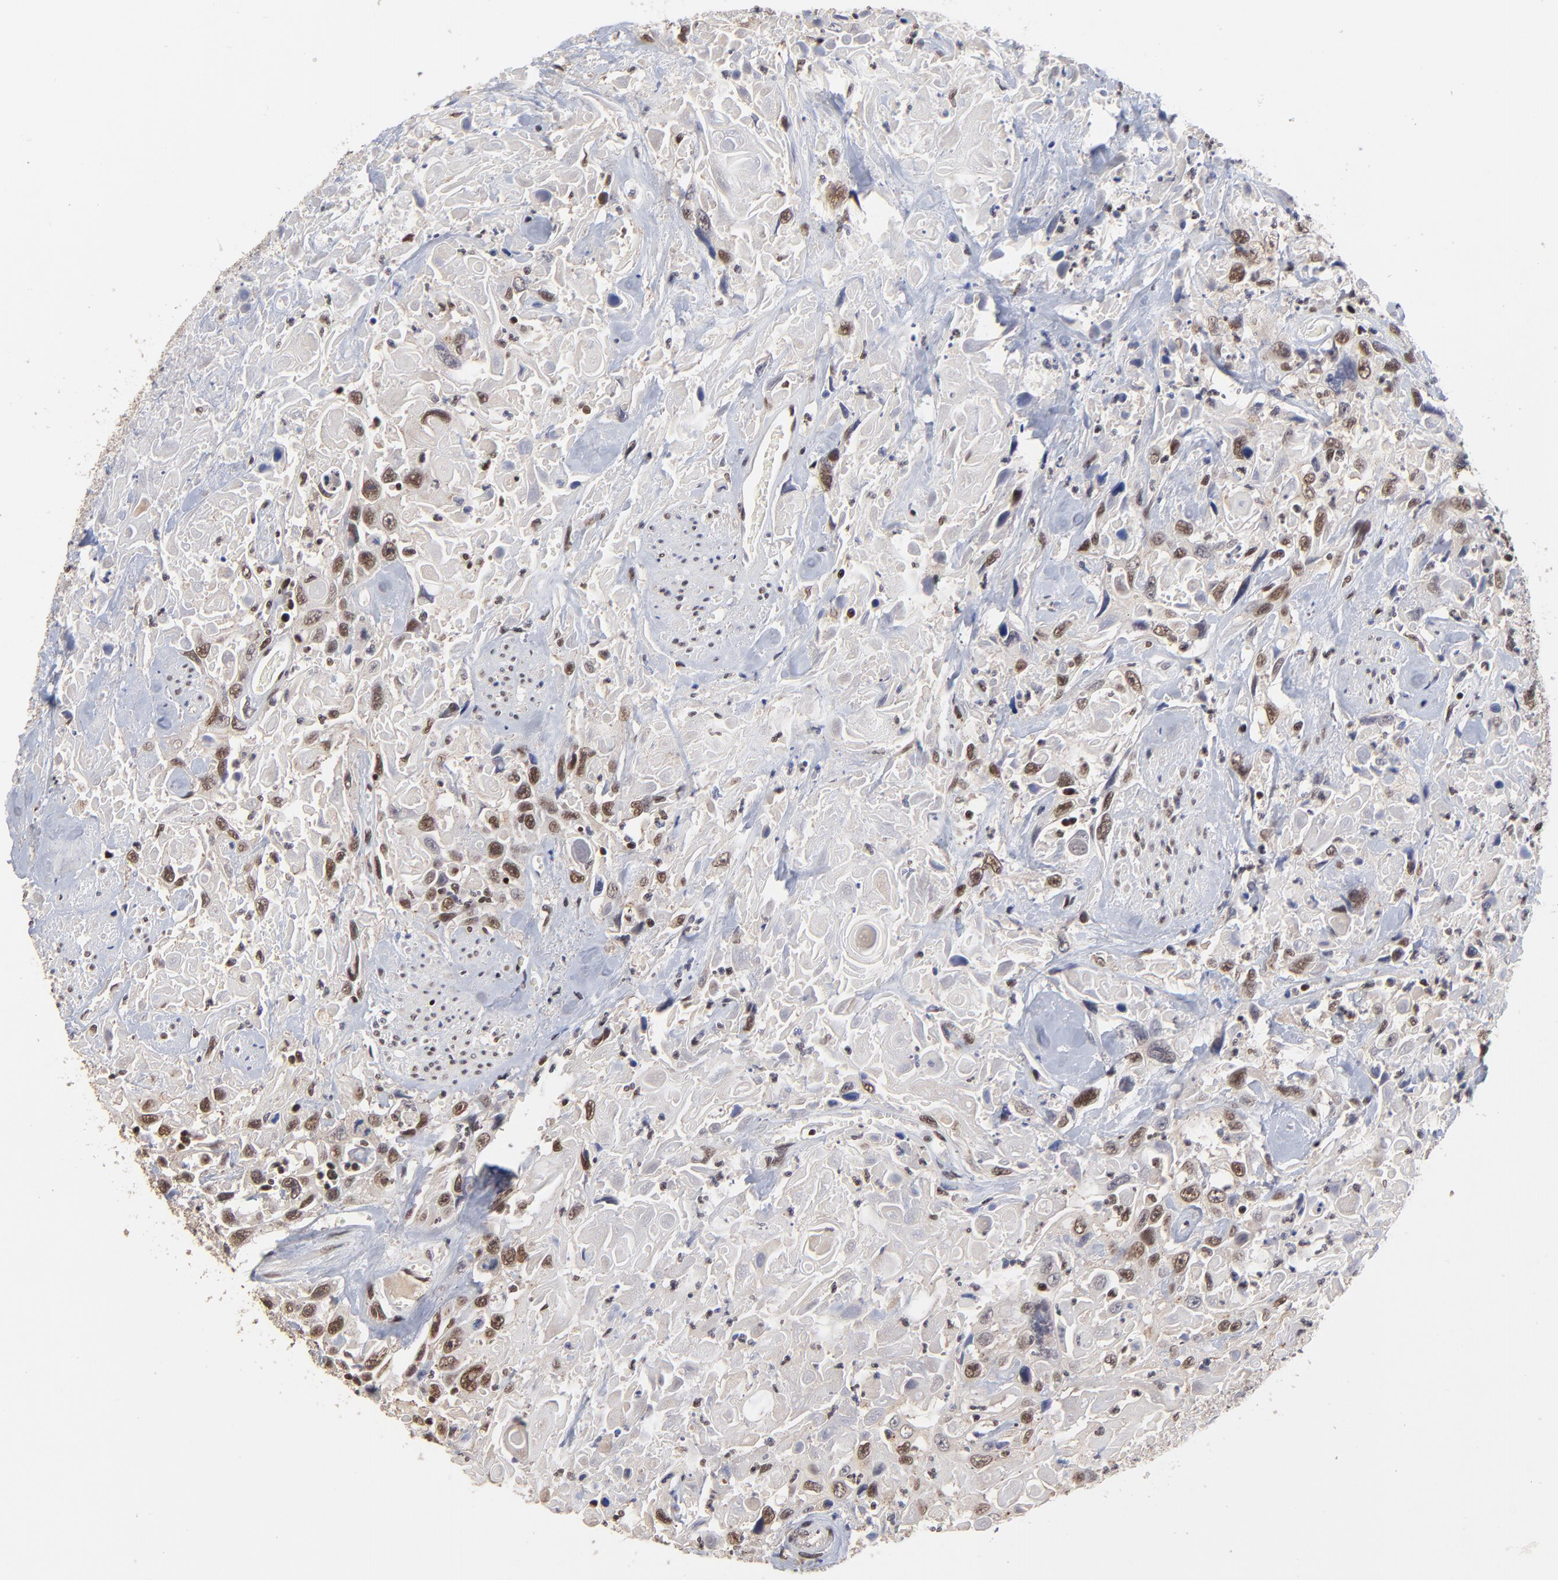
{"staining": {"intensity": "strong", "quantity": ">75%", "location": "cytoplasmic/membranous,nuclear"}, "tissue": "urothelial cancer", "cell_type": "Tumor cells", "image_type": "cancer", "snomed": [{"axis": "morphology", "description": "Urothelial carcinoma, High grade"}, {"axis": "topography", "description": "Urinary bladder"}], "caption": "Urothelial cancer tissue reveals strong cytoplasmic/membranous and nuclear expression in about >75% of tumor cells, visualized by immunohistochemistry.", "gene": "DSN1", "patient": {"sex": "female", "age": 84}}